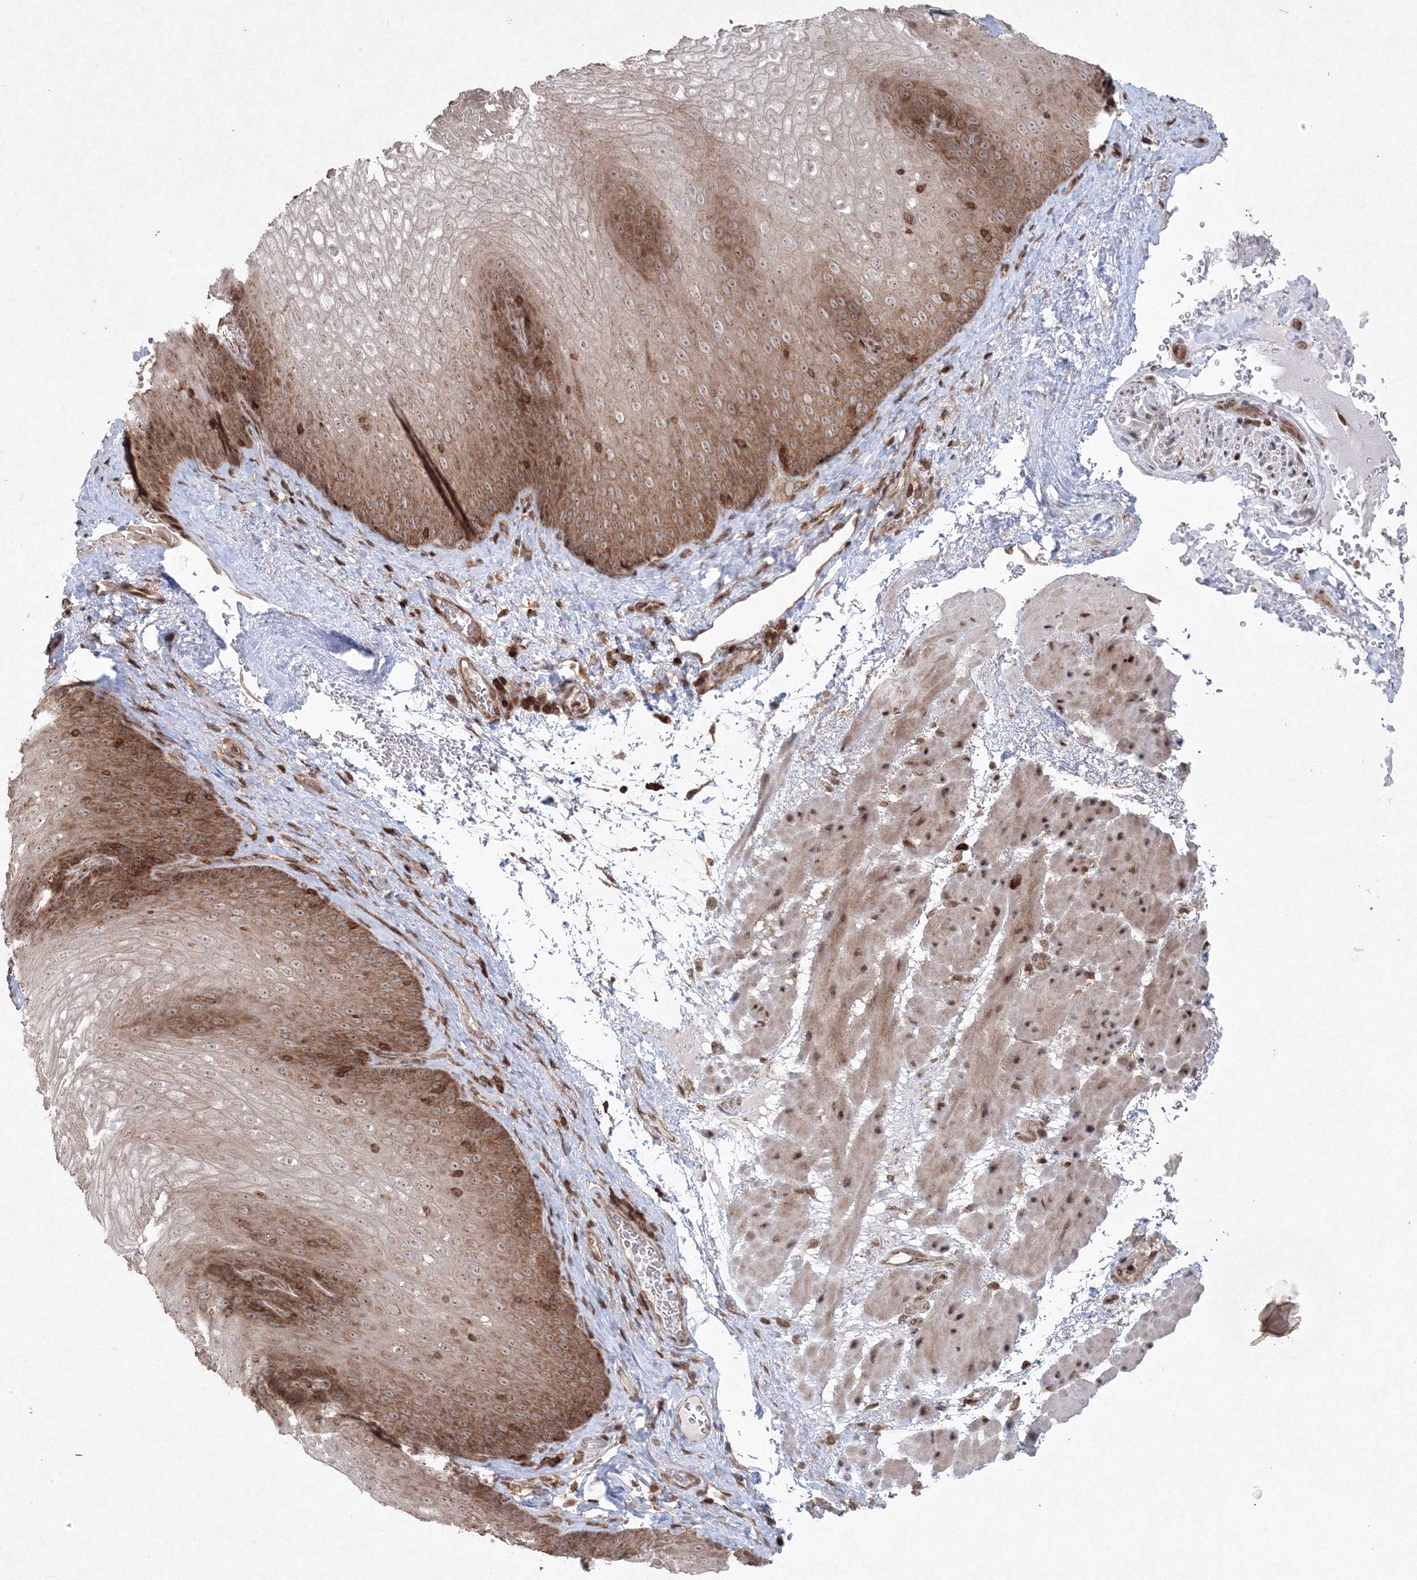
{"staining": {"intensity": "moderate", "quantity": ">75%", "location": "cytoplasmic/membranous,nuclear"}, "tissue": "esophagus", "cell_type": "Squamous epithelial cells", "image_type": "normal", "snomed": [{"axis": "morphology", "description": "Normal tissue, NOS"}, {"axis": "topography", "description": "Esophagus"}], "caption": "Esophagus stained with IHC displays moderate cytoplasmic/membranous,nuclear expression in approximately >75% of squamous epithelial cells.", "gene": "MKRN2", "patient": {"sex": "female", "age": 66}}